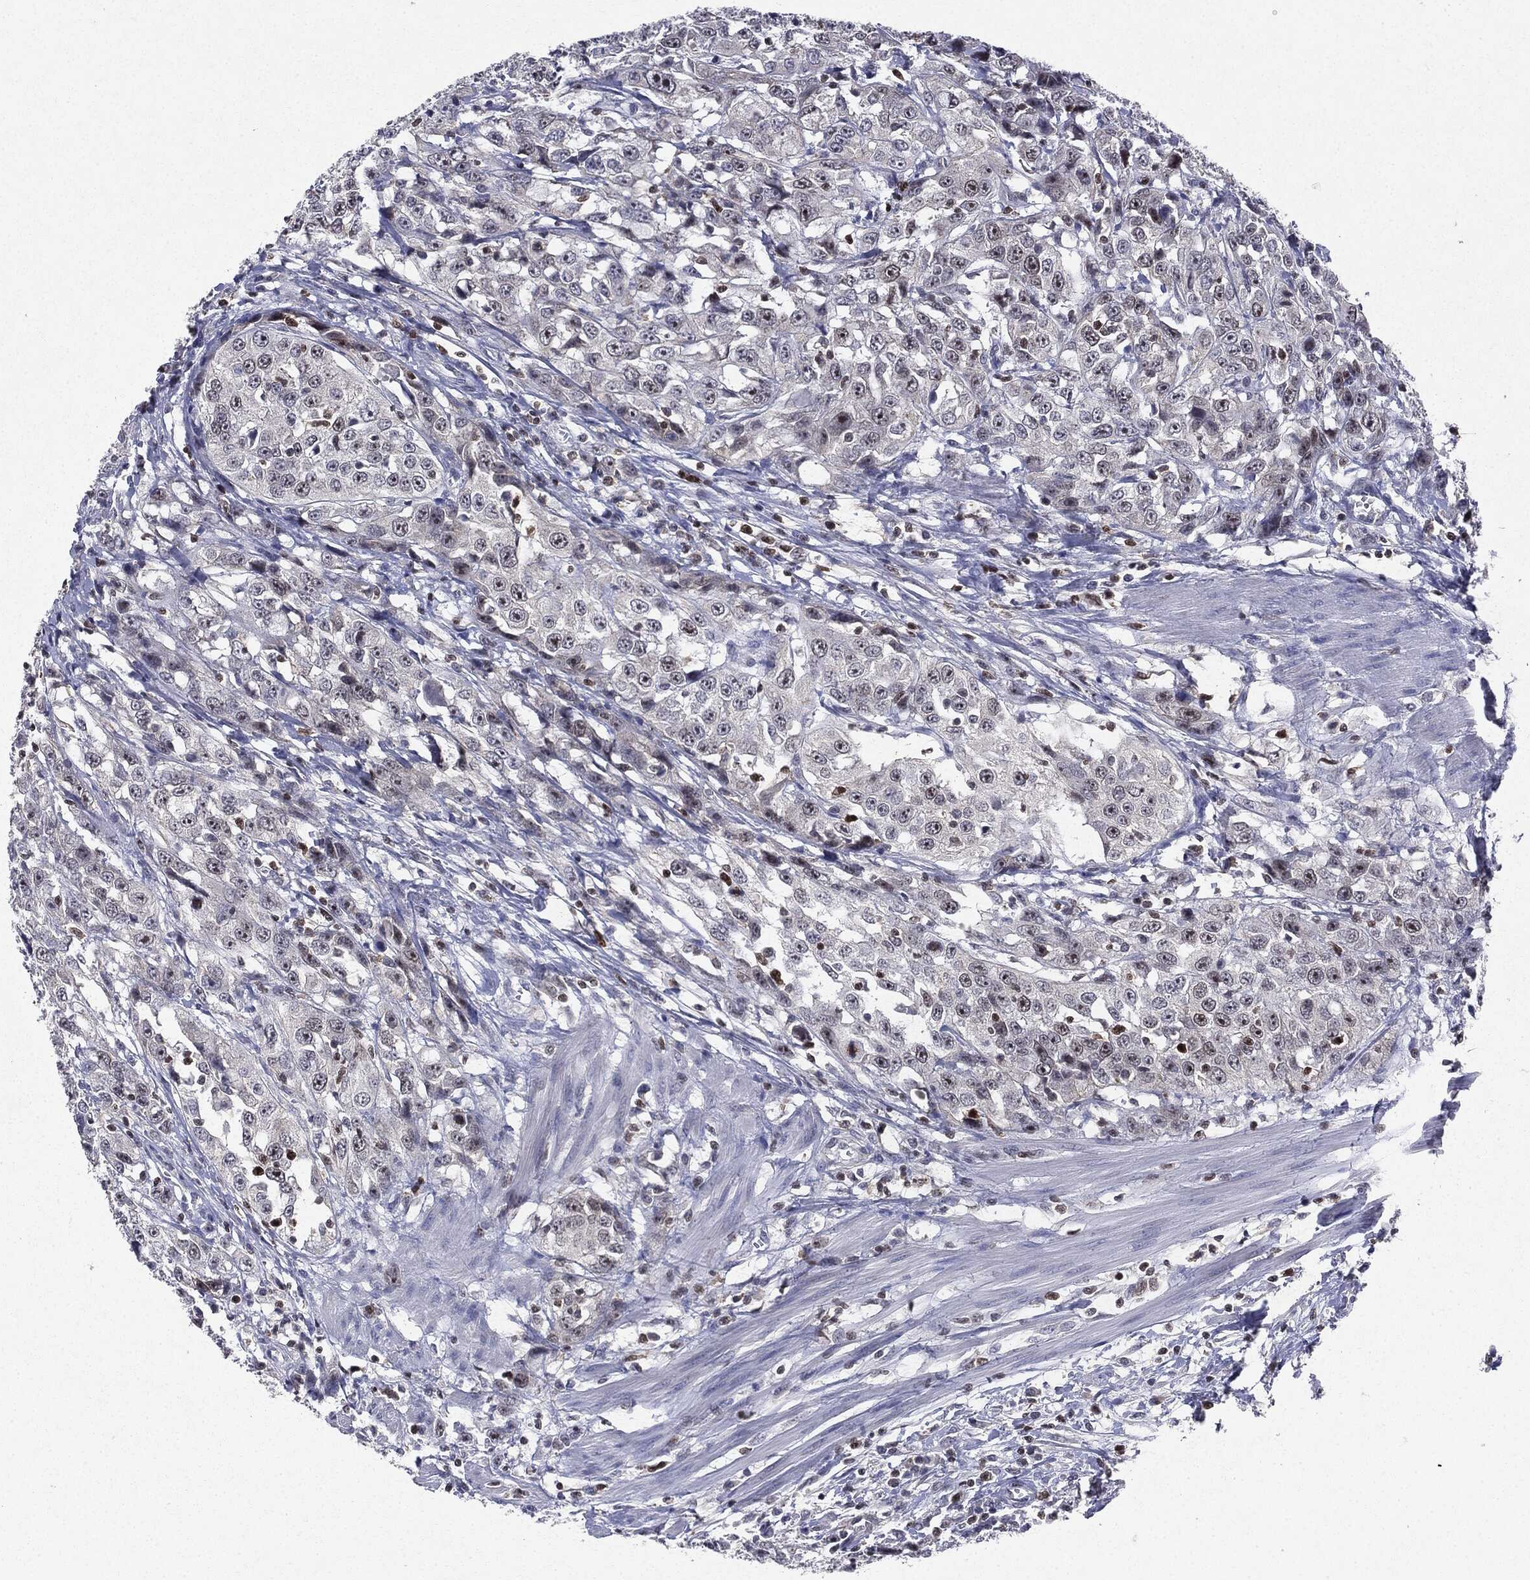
{"staining": {"intensity": "strong", "quantity": "<25%", "location": "nuclear"}, "tissue": "urothelial cancer", "cell_type": "Tumor cells", "image_type": "cancer", "snomed": [{"axis": "morphology", "description": "Urothelial carcinoma, NOS"}, {"axis": "morphology", "description": "Urothelial carcinoma, High grade"}, {"axis": "topography", "description": "Urinary bladder"}], "caption": "This is an image of IHC staining of high-grade urothelial carcinoma, which shows strong positivity in the nuclear of tumor cells.", "gene": "KIF2C", "patient": {"sex": "female", "age": 73}}